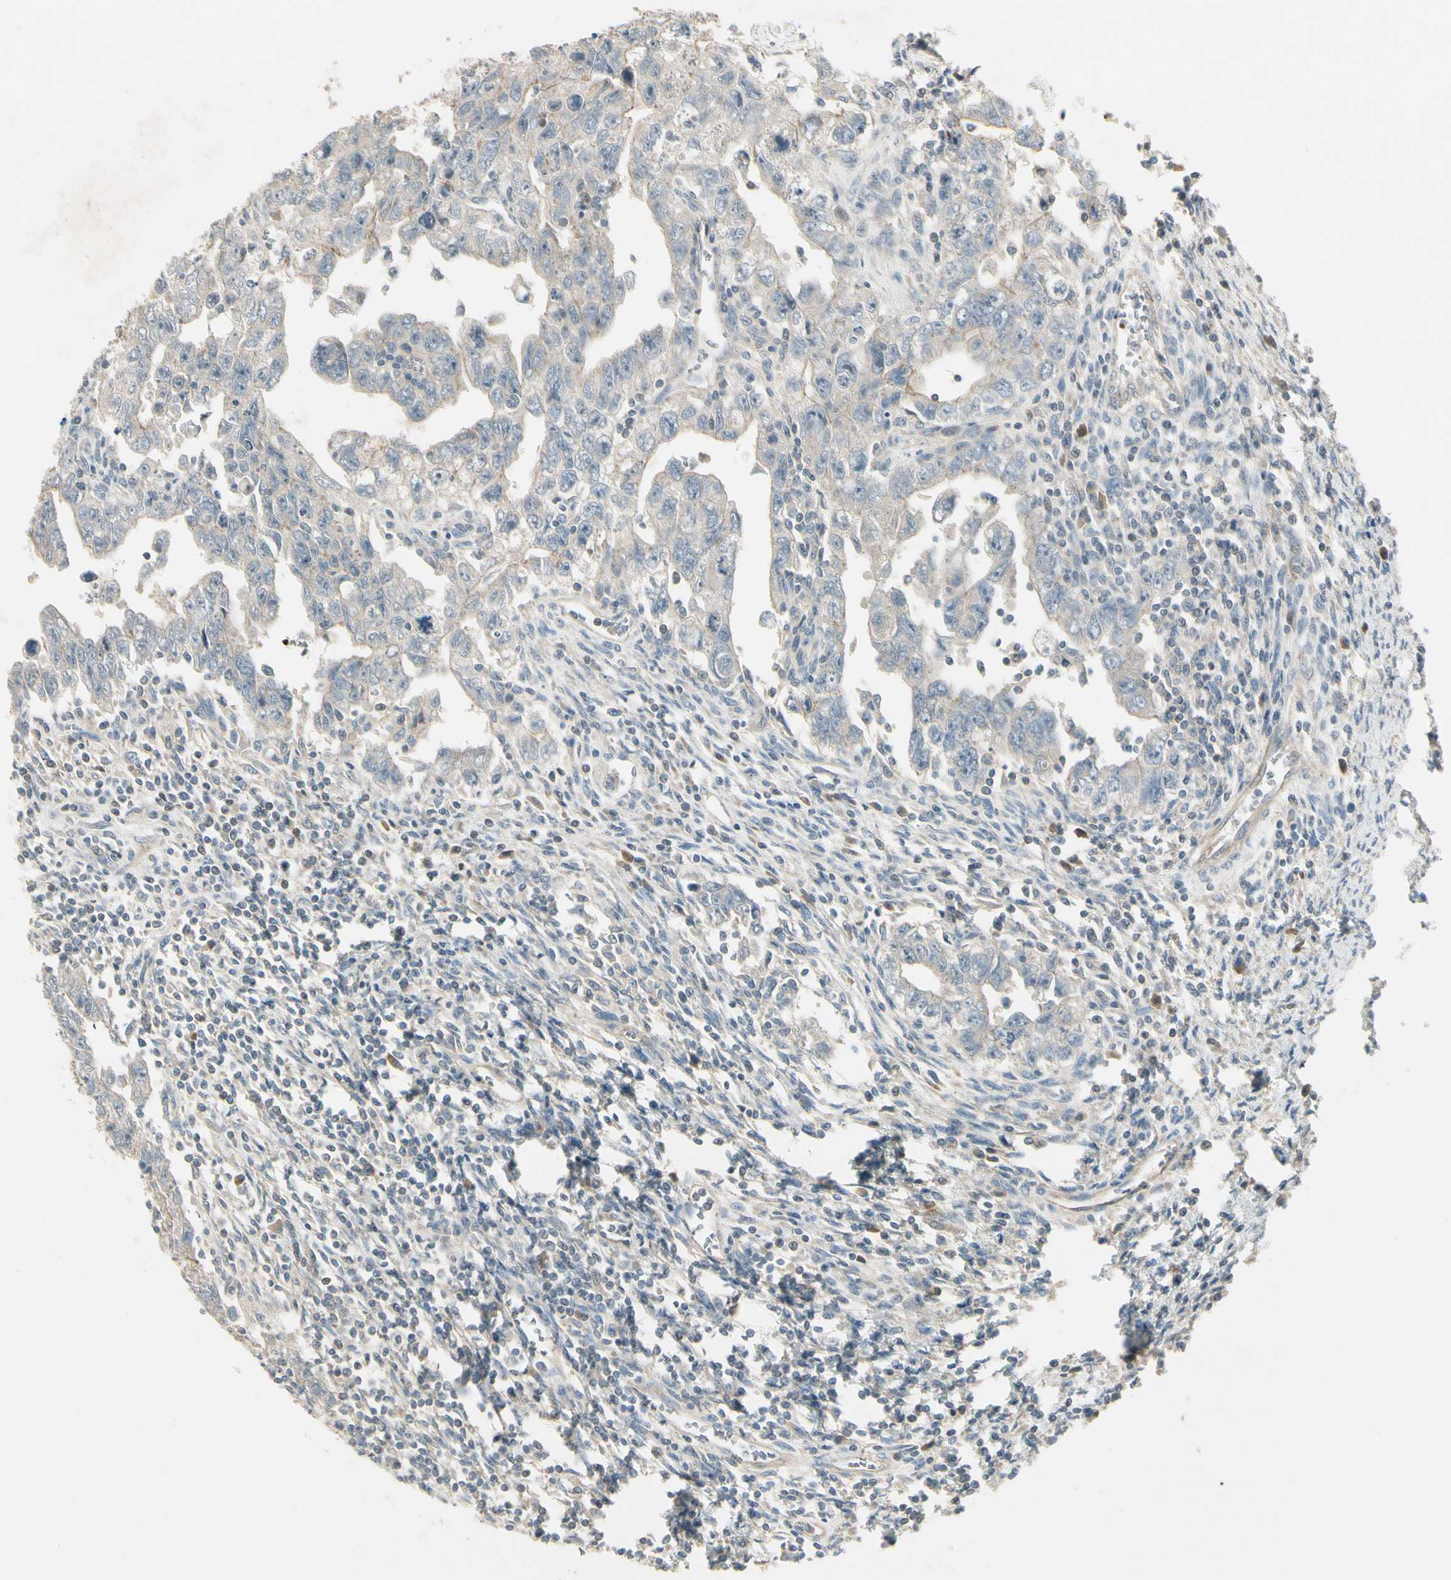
{"staining": {"intensity": "negative", "quantity": "none", "location": "none"}, "tissue": "testis cancer", "cell_type": "Tumor cells", "image_type": "cancer", "snomed": [{"axis": "morphology", "description": "Carcinoma, Embryonal, NOS"}, {"axis": "topography", "description": "Testis"}], "caption": "This histopathology image is of embryonal carcinoma (testis) stained with immunohistochemistry to label a protein in brown with the nuclei are counter-stained blue. There is no expression in tumor cells.", "gene": "PPP3CB", "patient": {"sex": "male", "age": 28}}